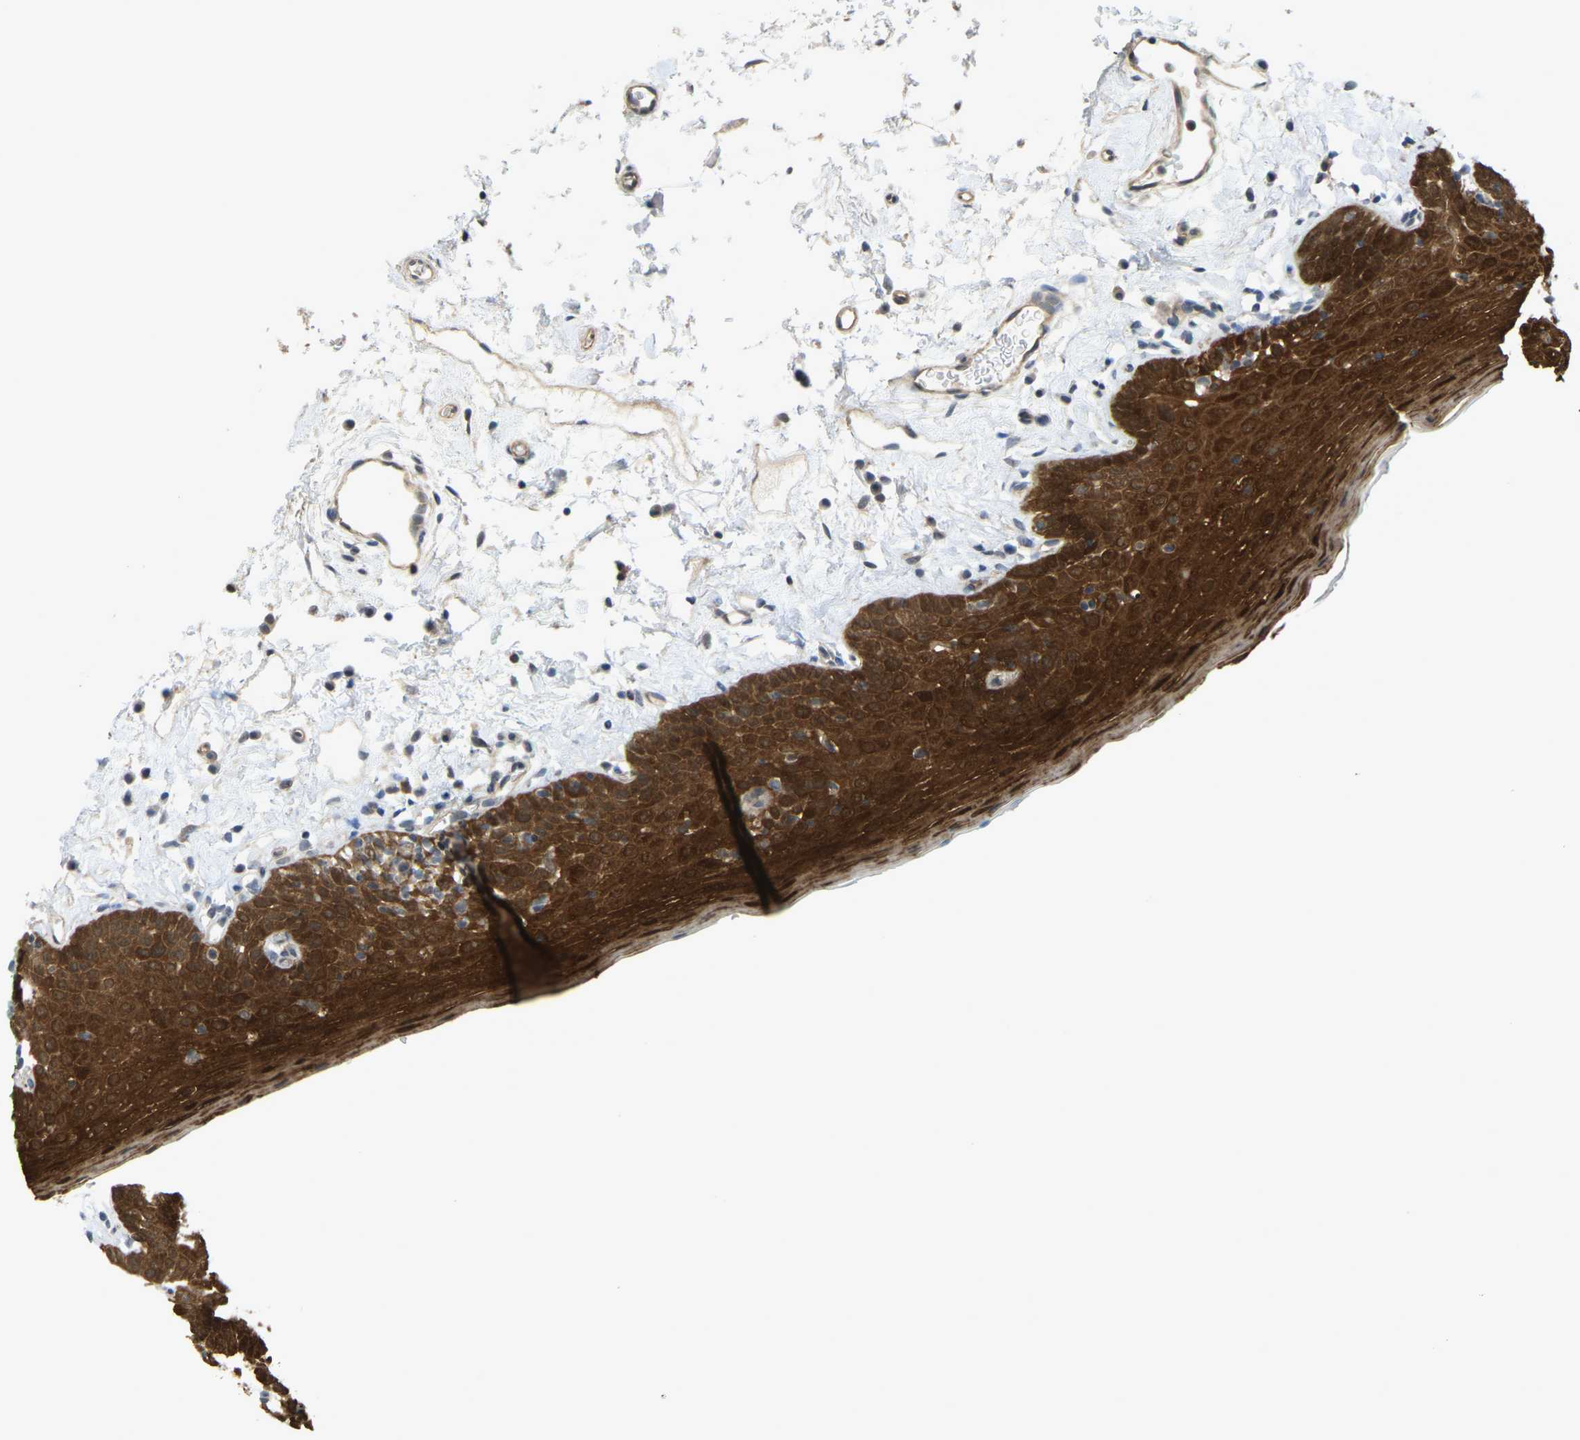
{"staining": {"intensity": "strong", "quantity": ">75%", "location": "cytoplasmic/membranous"}, "tissue": "oral mucosa", "cell_type": "Squamous epithelial cells", "image_type": "normal", "snomed": [{"axis": "morphology", "description": "Normal tissue, NOS"}, {"axis": "topography", "description": "Oral tissue"}], "caption": "Immunohistochemistry (DAB) staining of benign human oral mucosa shows strong cytoplasmic/membranous protein positivity in about >75% of squamous epithelial cells. The staining was performed using DAB to visualize the protein expression in brown, while the nuclei were stained in blue with hematoxylin (Magnification: 20x).", "gene": "SERPINB5", "patient": {"sex": "male", "age": 66}}